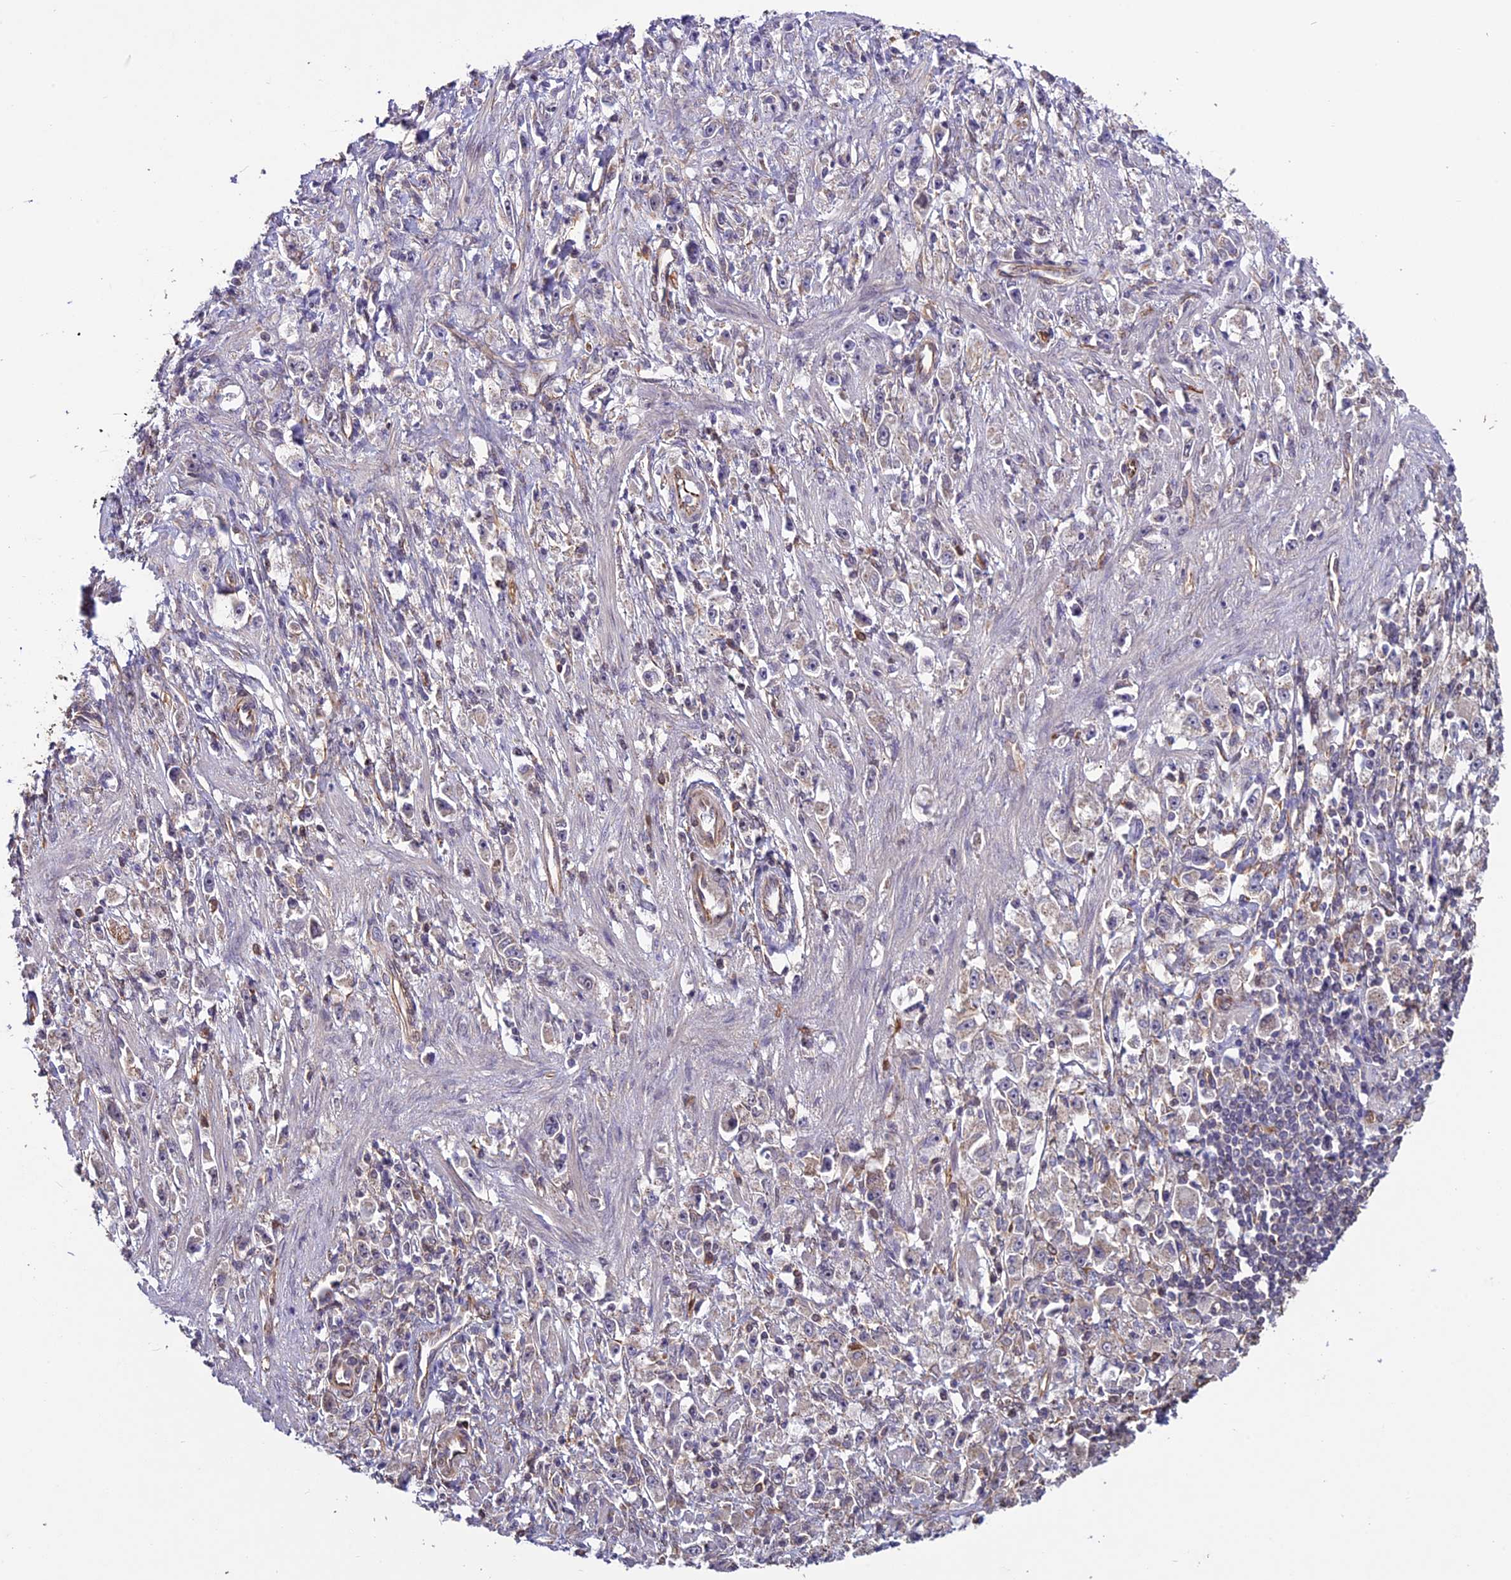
{"staining": {"intensity": "negative", "quantity": "none", "location": "none"}, "tissue": "stomach cancer", "cell_type": "Tumor cells", "image_type": "cancer", "snomed": [{"axis": "morphology", "description": "Adenocarcinoma, NOS"}, {"axis": "topography", "description": "Stomach"}], "caption": "Stomach cancer (adenocarcinoma) was stained to show a protein in brown. There is no significant expression in tumor cells.", "gene": "C3orf70", "patient": {"sex": "female", "age": 59}}